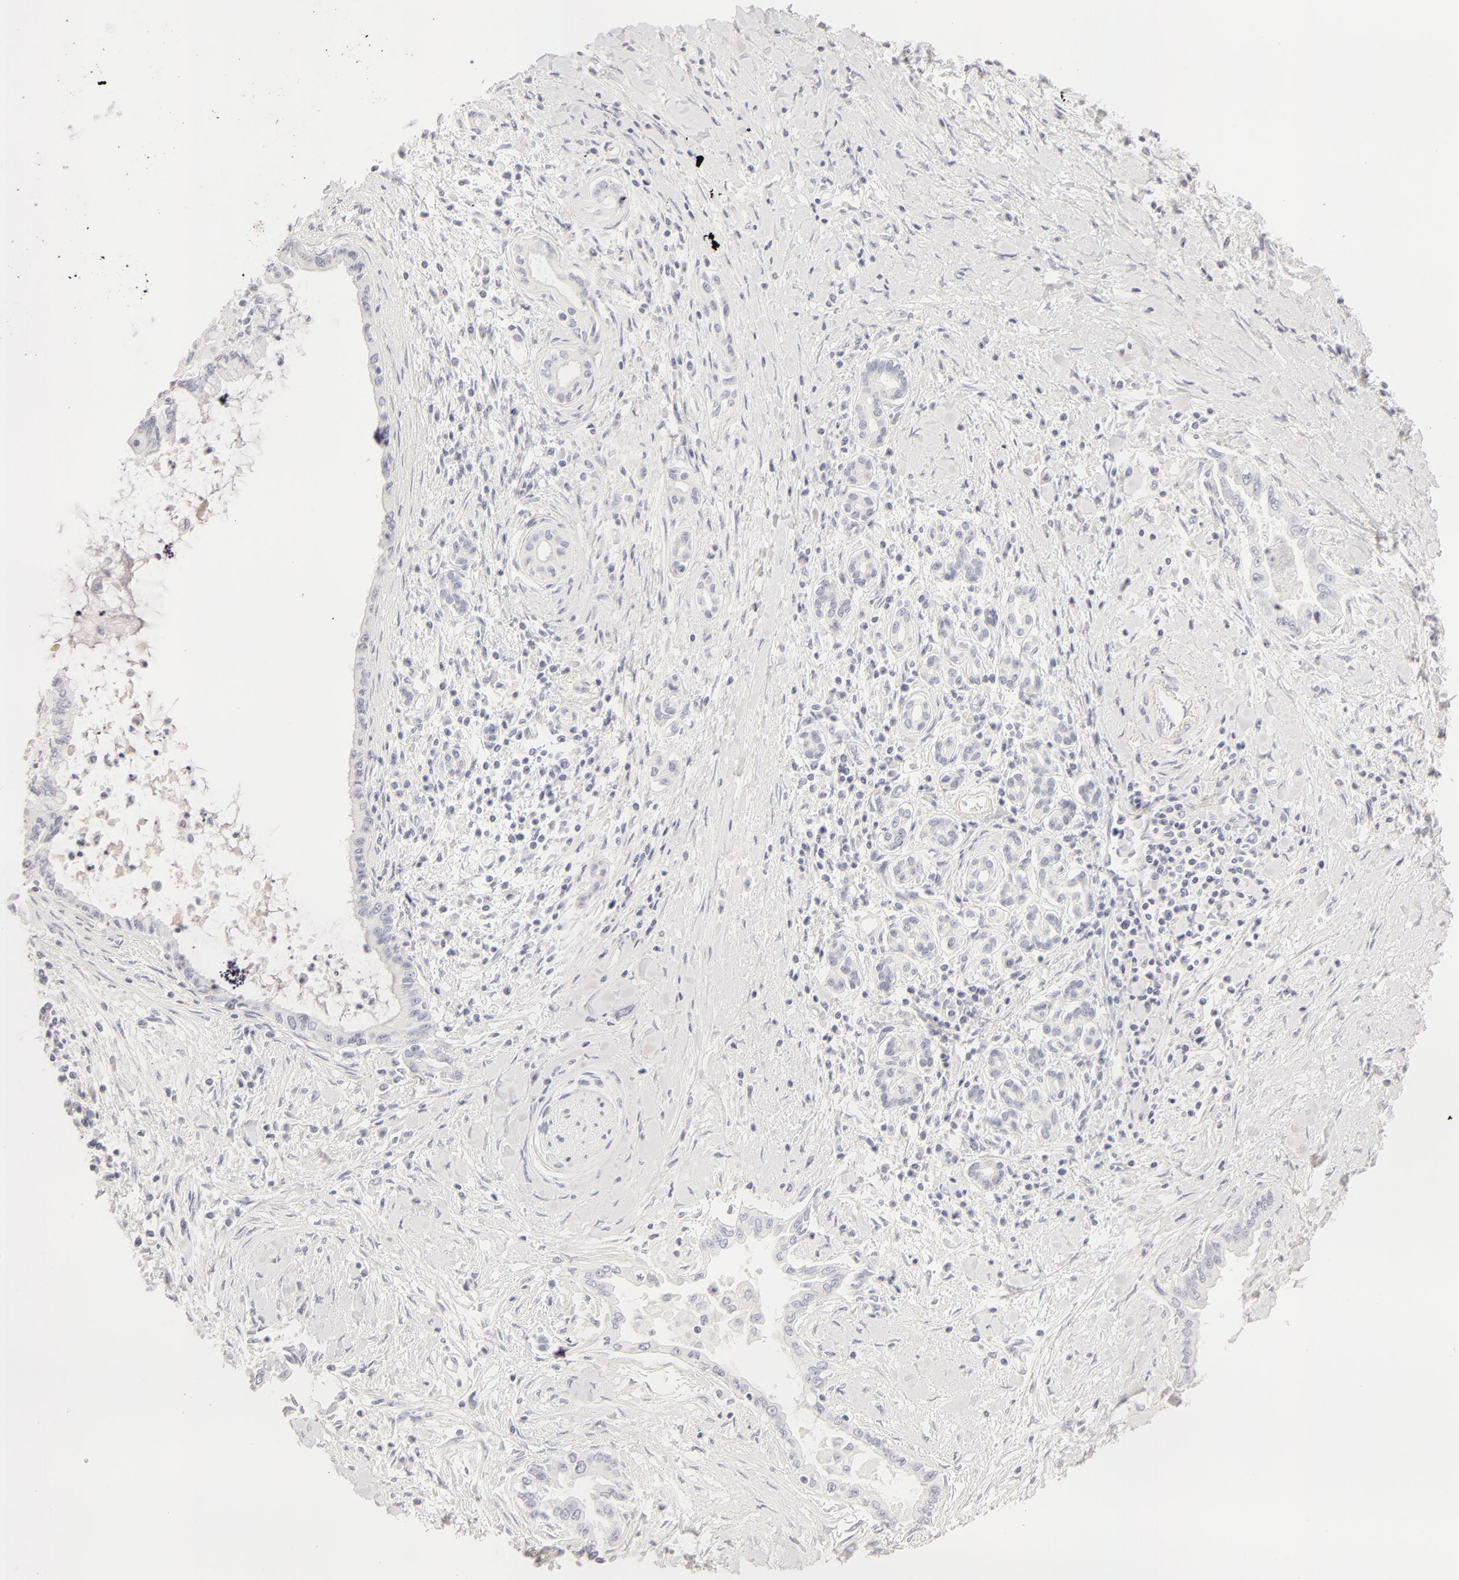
{"staining": {"intensity": "negative", "quantity": "none", "location": "none"}, "tissue": "pancreatic cancer", "cell_type": "Tumor cells", "image_type": "cancer", "snomed": [{"axis": "morphology", "description": "Adenocarcinoma, NOS"}, {"axis": "topography", "description": "Pancreas"}], "caption": "Adenocarcinoma (pancreatic) was stained to show a protein in brown. There is no significant positivity in tumor cells.", "gene": "LGALS7B", "patient": {"sex": "female", "age": 64}}